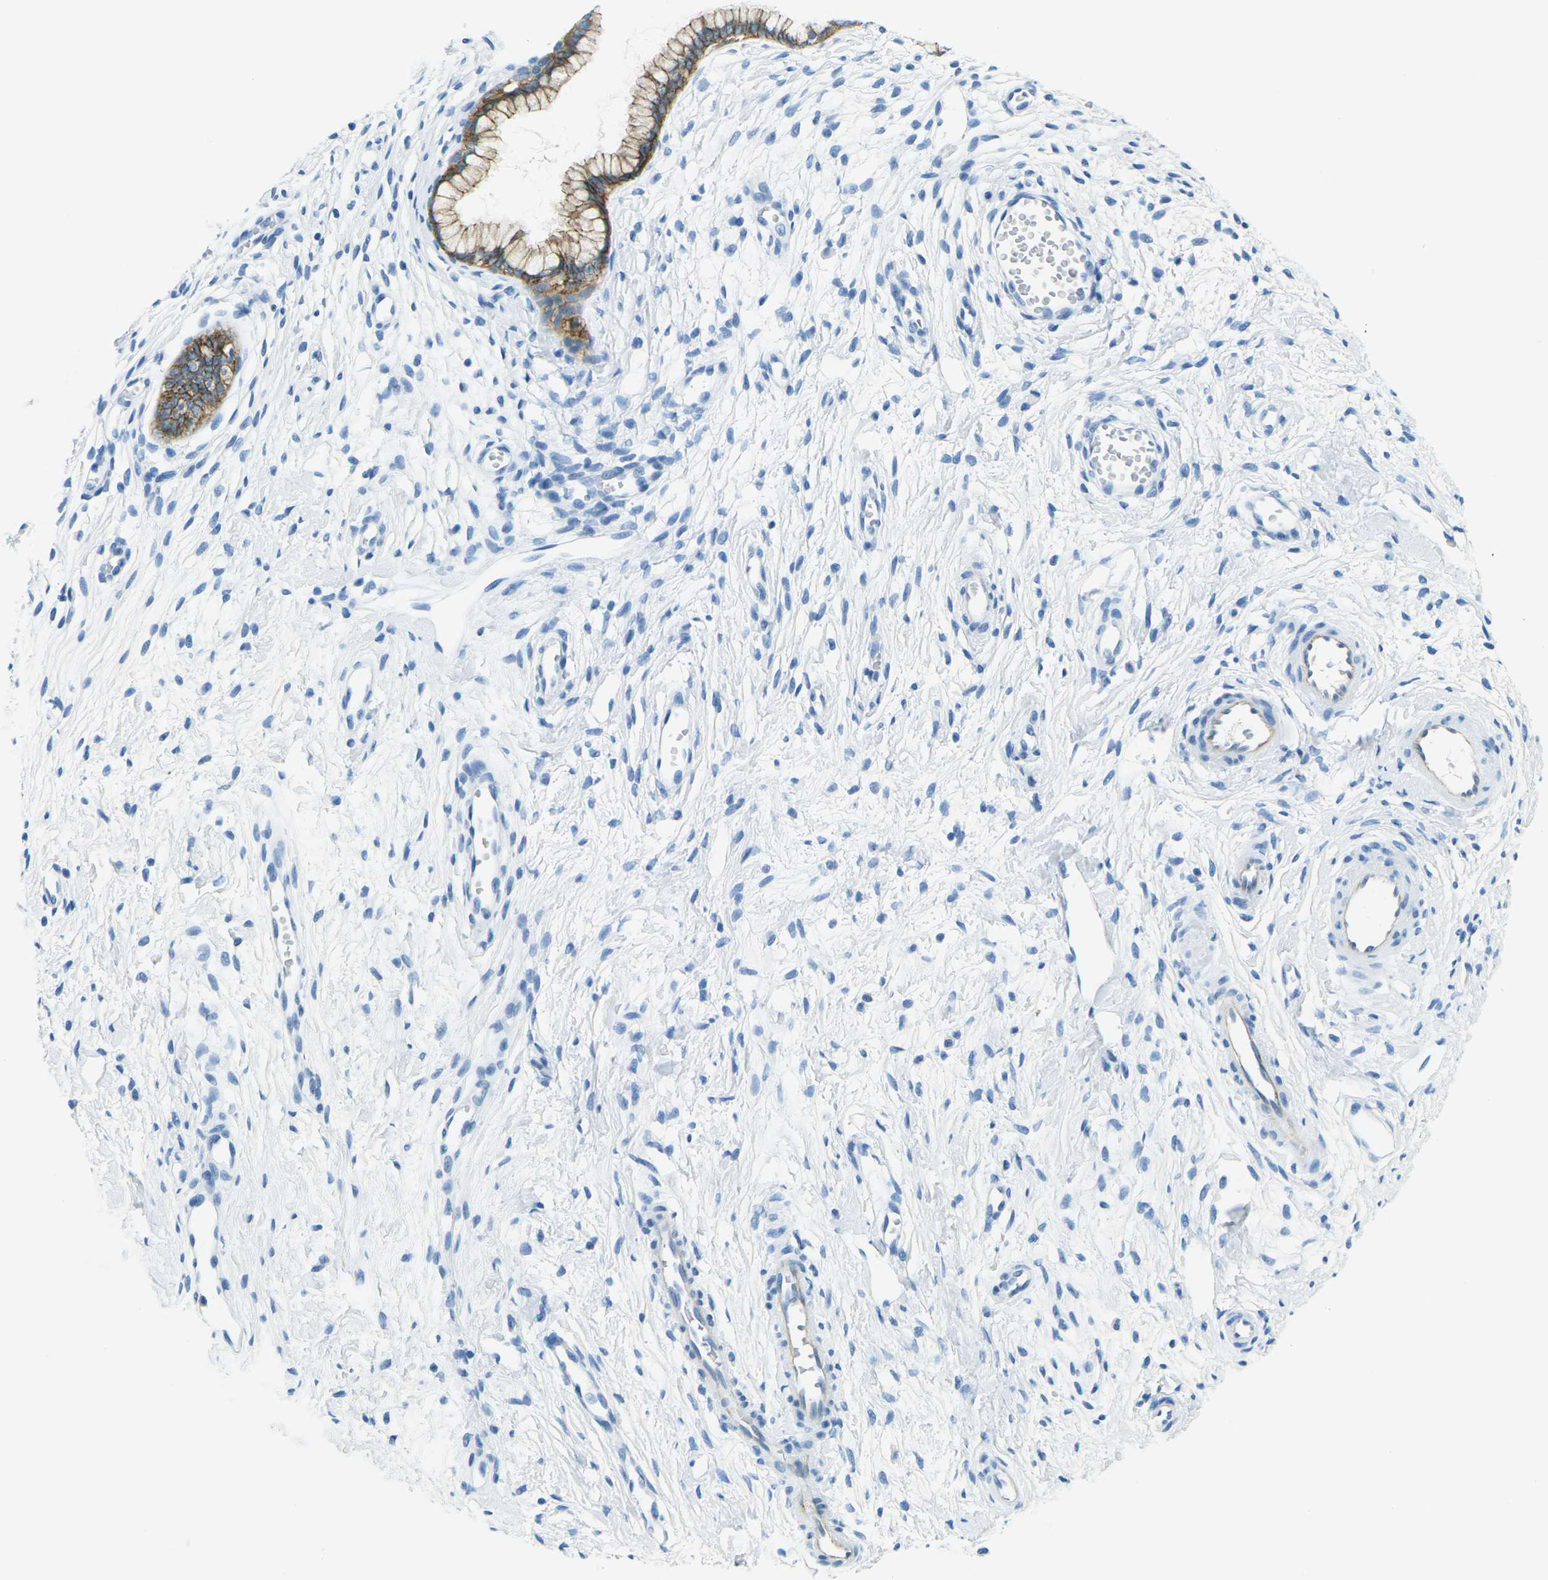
{"staining": {"intensity": "moderate", "quantity": ">75%", "location": "cytoplasmic/membranous"}, "tissue": "cervix", "cell_type": "Glandular cells", "image_type": "normal", "snomed": [{"axis": "morphology", "description": "Normal tissue, NOS"}, {"axis": "topography", "description": "Cervix"}], "caption": "Moderate cytoplasmic/membranous positivity is seen in approximately >75% of glandular cells in normal cervix.", "gene": "OCLN", "patient": {"sex": "female", "age": 65}}